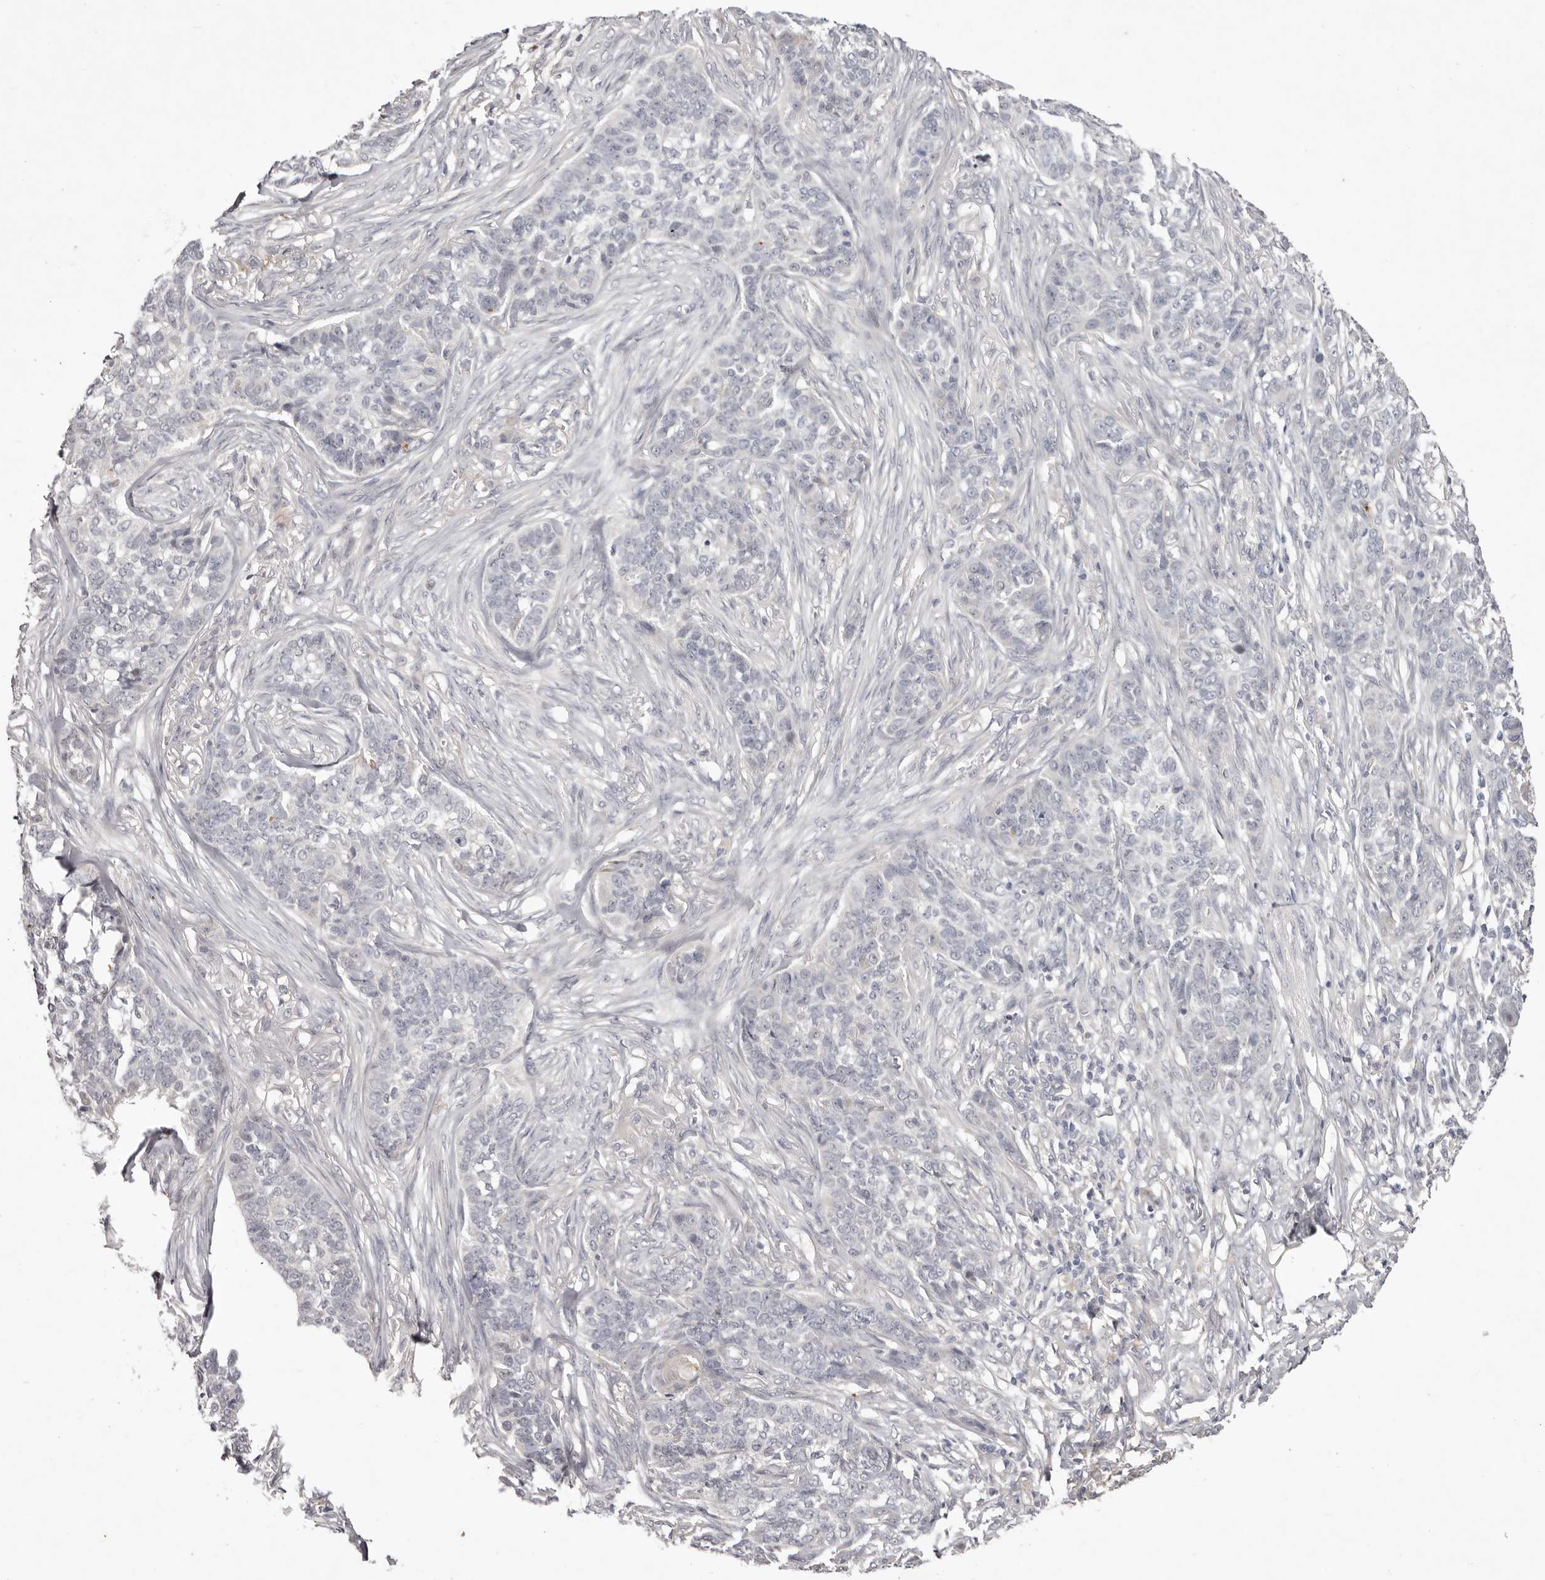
{"staining": {"intensity": "negative", "quantity": "none", "location": "none"}, "tissue": "skin cancer", "cell_type": "Tumor cells", "image_type": "cancer", "snomed": [{"axis": "morphology", "description": "Basal cell carcinoma"}, {"axis": "topography", "description": "Skin"}], "caption": "Human skin basal cell carcinoma stained for a protein using immunohistochemistry (IHC) displays no expression in tumor cells.", "gene": "GARNL3", "patient": {"sex": "male", "age": 85}}